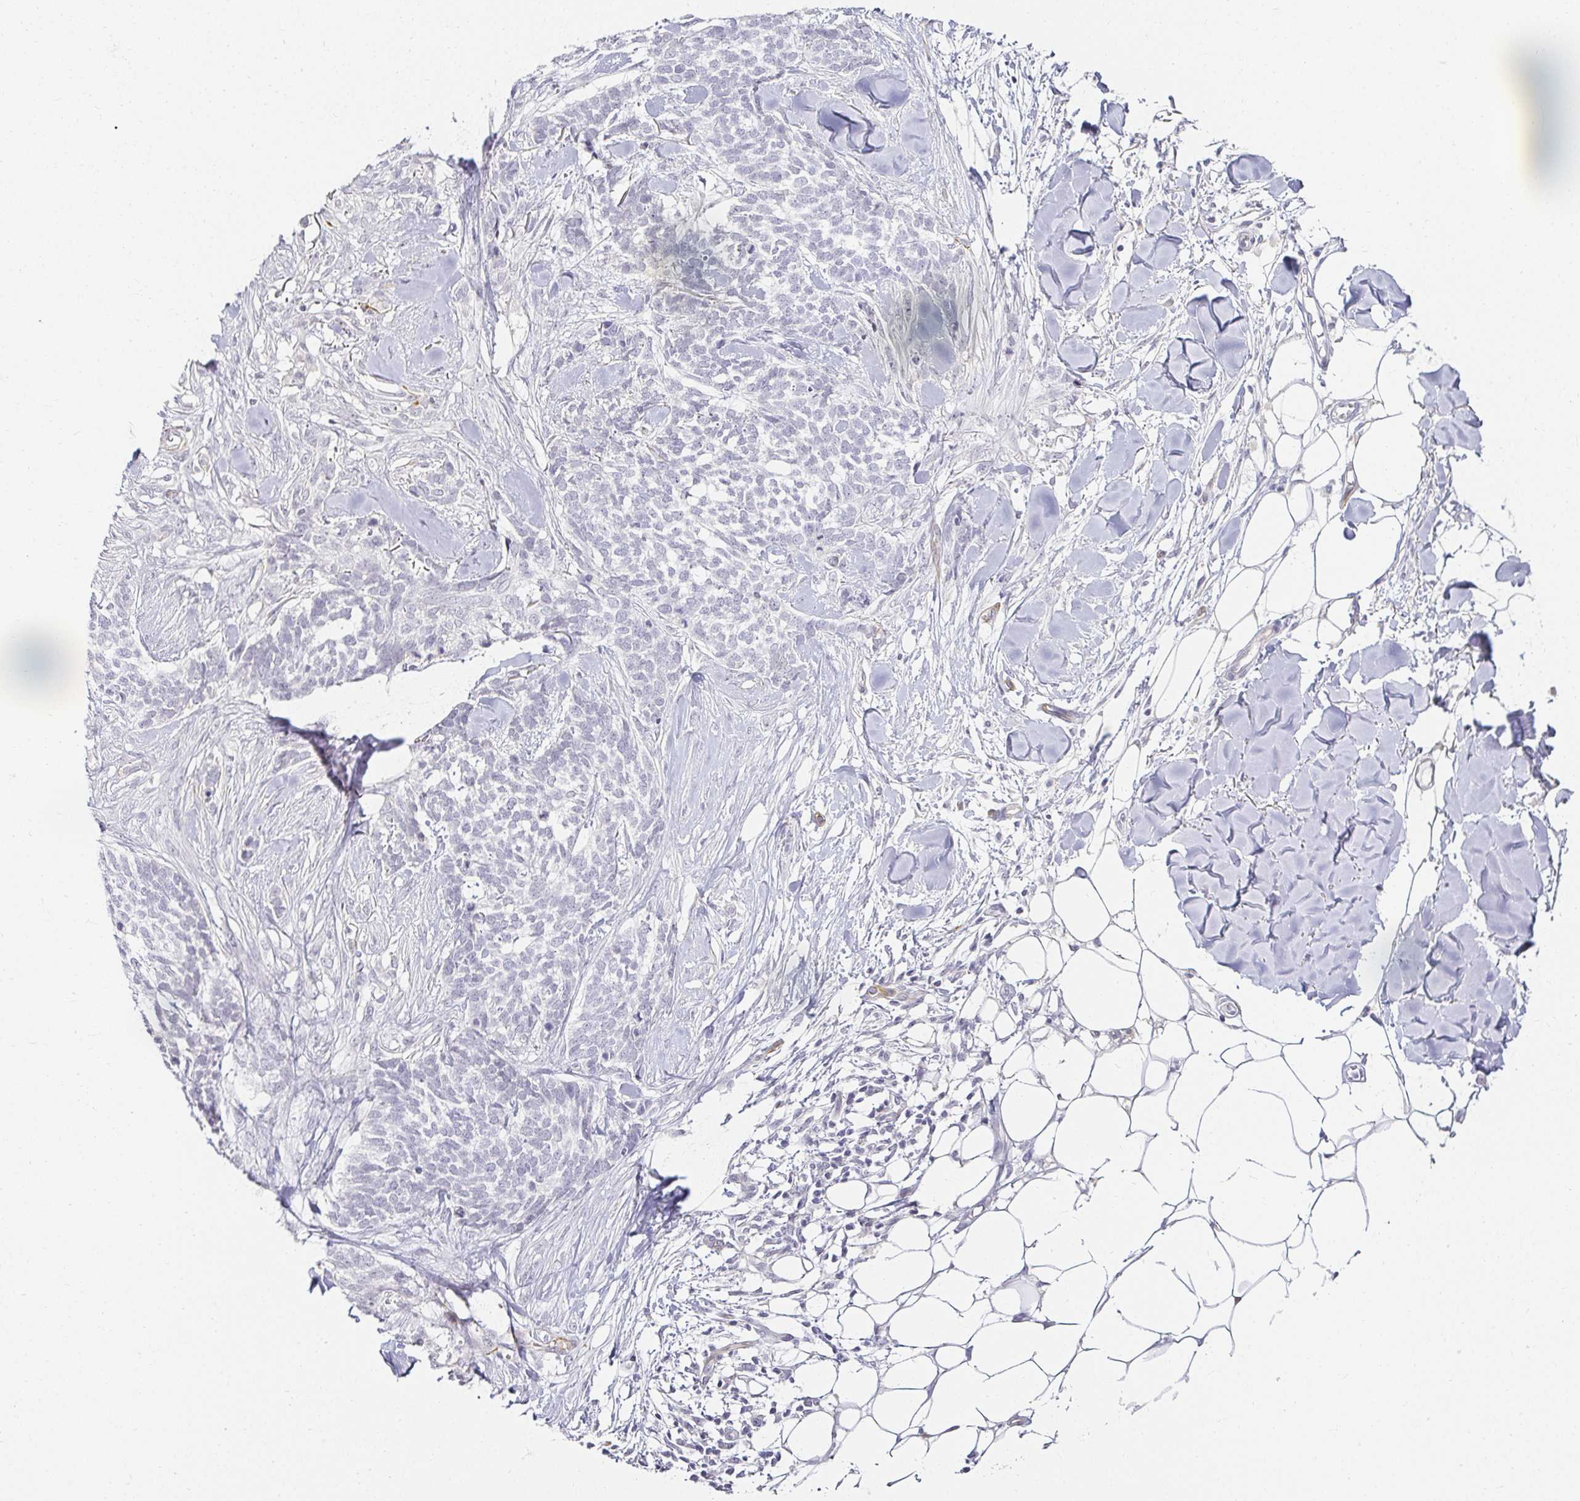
{"staining": {"intensity": "negative", "quantity": "none", "location": "none"}, "tissue": "skin cancer", "cell_type": "Tumor cells", "image_type": "cancer", "snomed": [{"axis": "morphology", "description": "Basal cell carcinoma"}, {"axis": "topography", "description": "Skin"}], "caption": "High power microscopy photomicrograph of an immunohistochemistry (IHC) histopathology image of basal cell carcinoma (skin), revealing no significant positivity in tumor cells. Nuclei are stained in blue.", "gene": "ACAN", "patient": {"sex": "female", "age": 59}}